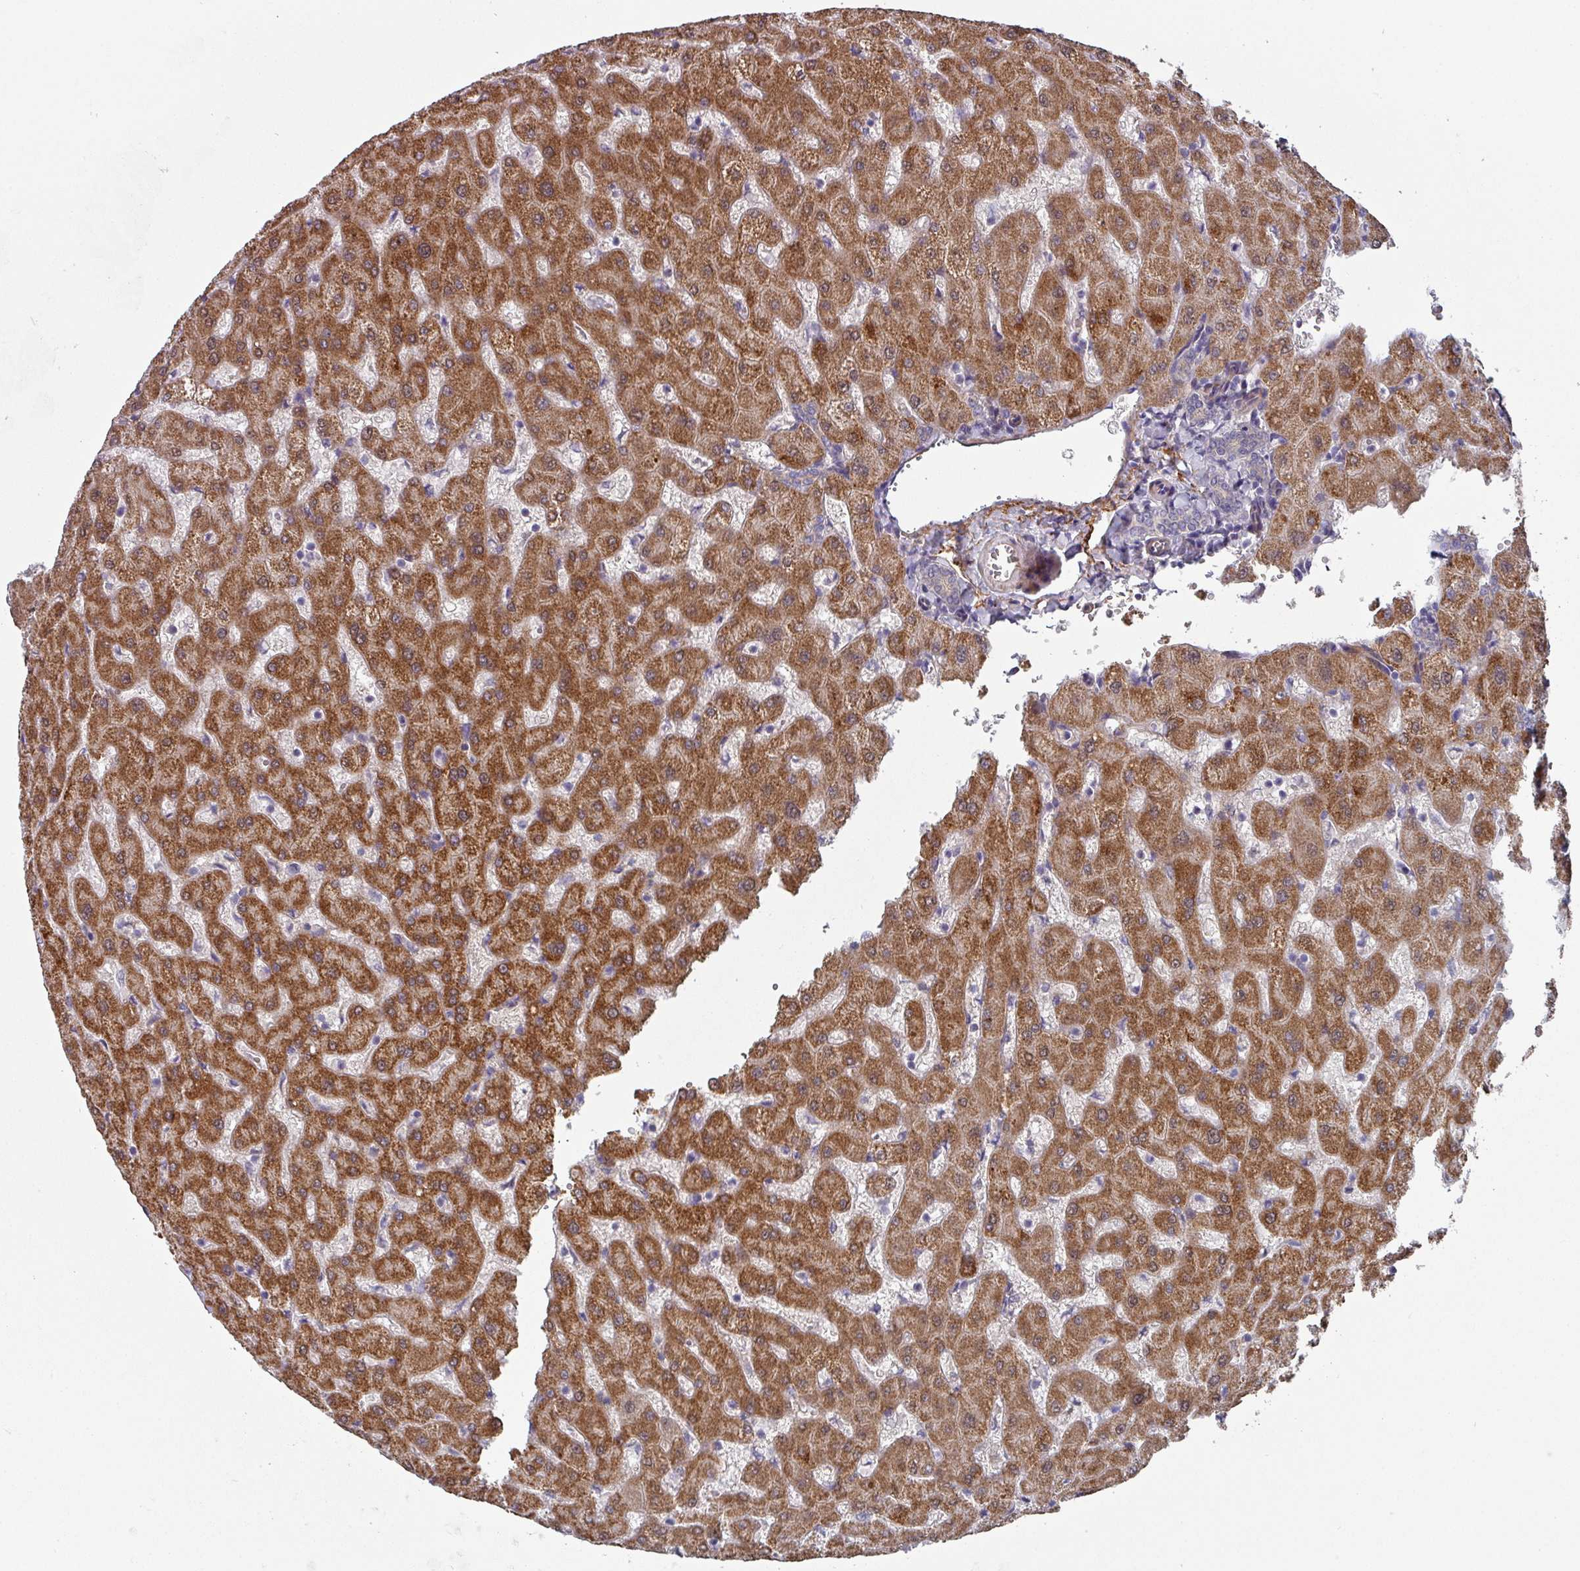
{"staining": {"intensity": "negative", "quantity": "none", "location": "none"}, "tissue": "liver", "cell_type": "Cholangiocytes", "image_type": "normal", "snomed": [{"axis": "morphology", "description": "Normal tissue, NOS"}, {"axis": "topography", "description": "Liver"}], "caption": "Immunohistochemistry (IHC) of normal liver reveals no staining in cholangiocytes.", "gene": "DCAF12L1", "patient": {"sex": "female", "age": 63}}